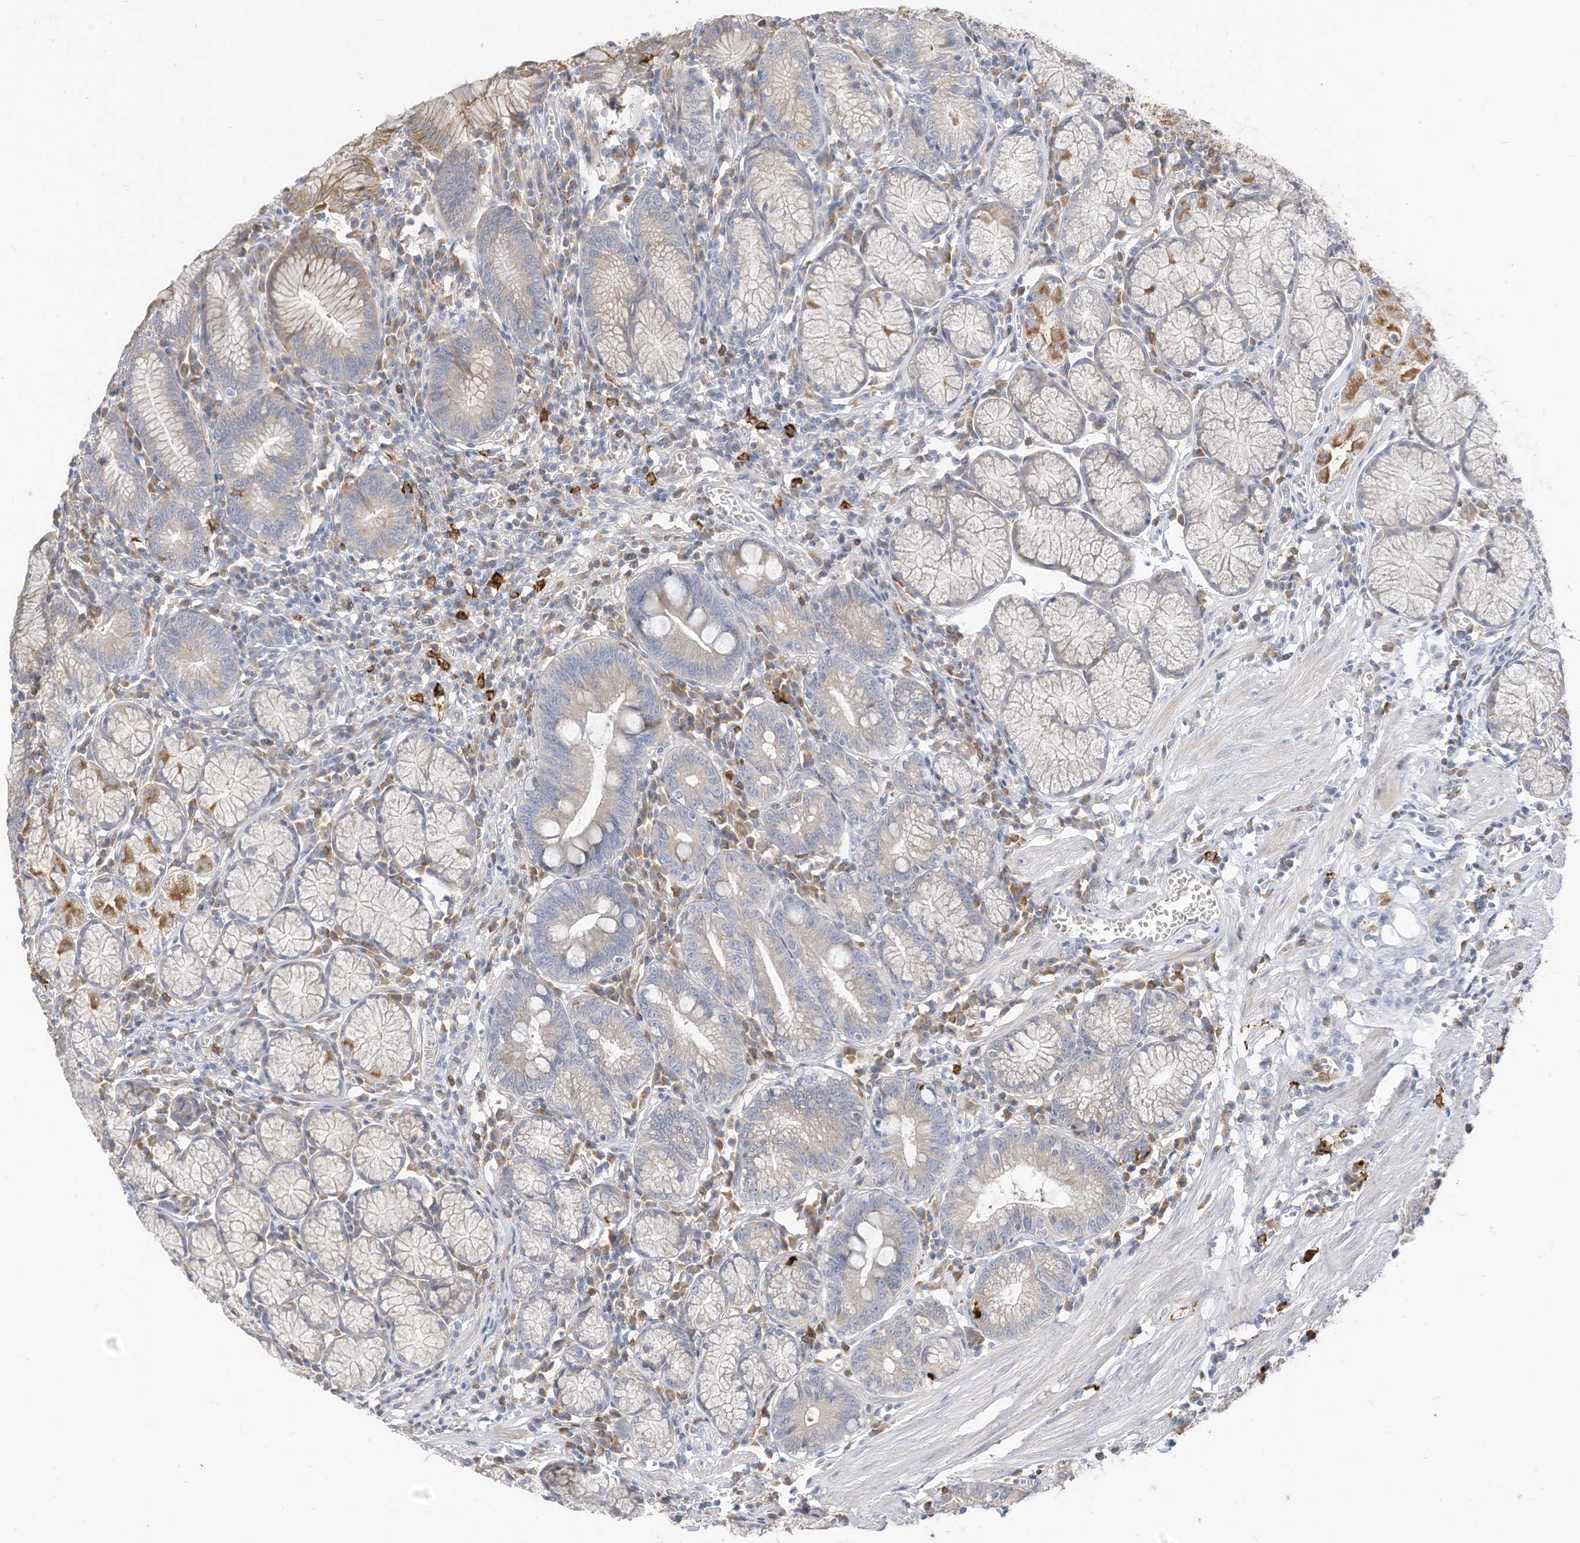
{"staining": {"intensity": "moderate", "quantity": "25%-75%", "location": "cytoplasmic/membranous"}, "tissue": "stomach", "cell_type": "Glandular cells", "image_type": "normal", "snomed": [{"axis": "morphology", "description": "Normal tissue, NOS"}, {"axis": "topography", "description": "Stomach"}], "caption": "IHC (DAB) staining of normal human stomach shows moderate cytoplasmic/membranous protein staining in approximately 25%-75% of glandular cells.", "gene": "ATP13A1", "patient": {"sex": "male", "age": 55}}